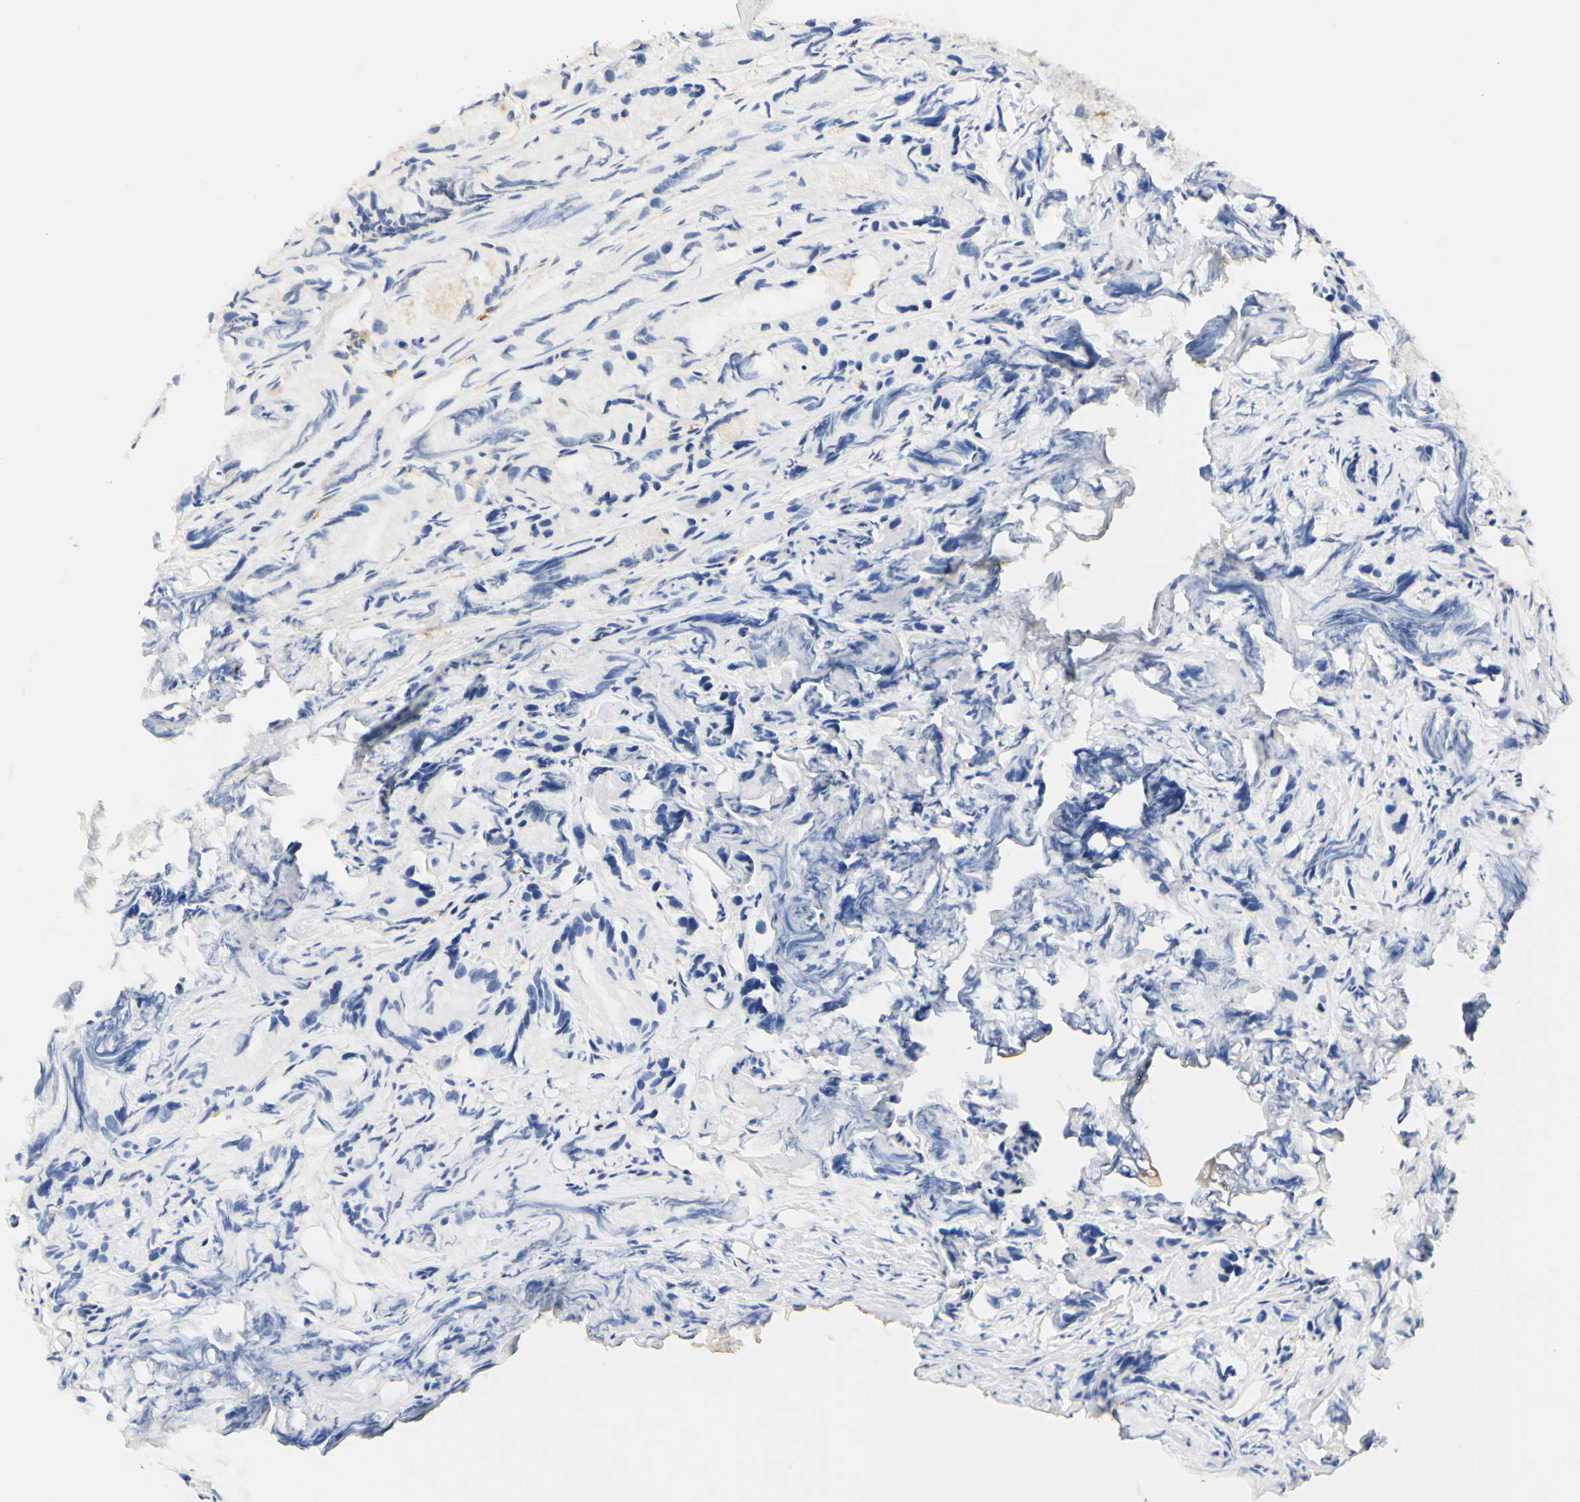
{"staining": {"intensity": "negative", "quantity": "none", "location": "none"}, "tissue": "prostate cancer", "cell_type": "Tumor cells", "image_type": "cancer", "snomed": [{"axis": "morphology", "description": "Adenocarcinoma, Low grade"}, {"axis": "topography", "description": "Prostate"}], "caption": "DAB immunohistochemical staining of prostate cancer demonstrates no significant staining in tumor cells.", "gene": "FCGRT", "patient": {"sex": "male", "age": 72}}